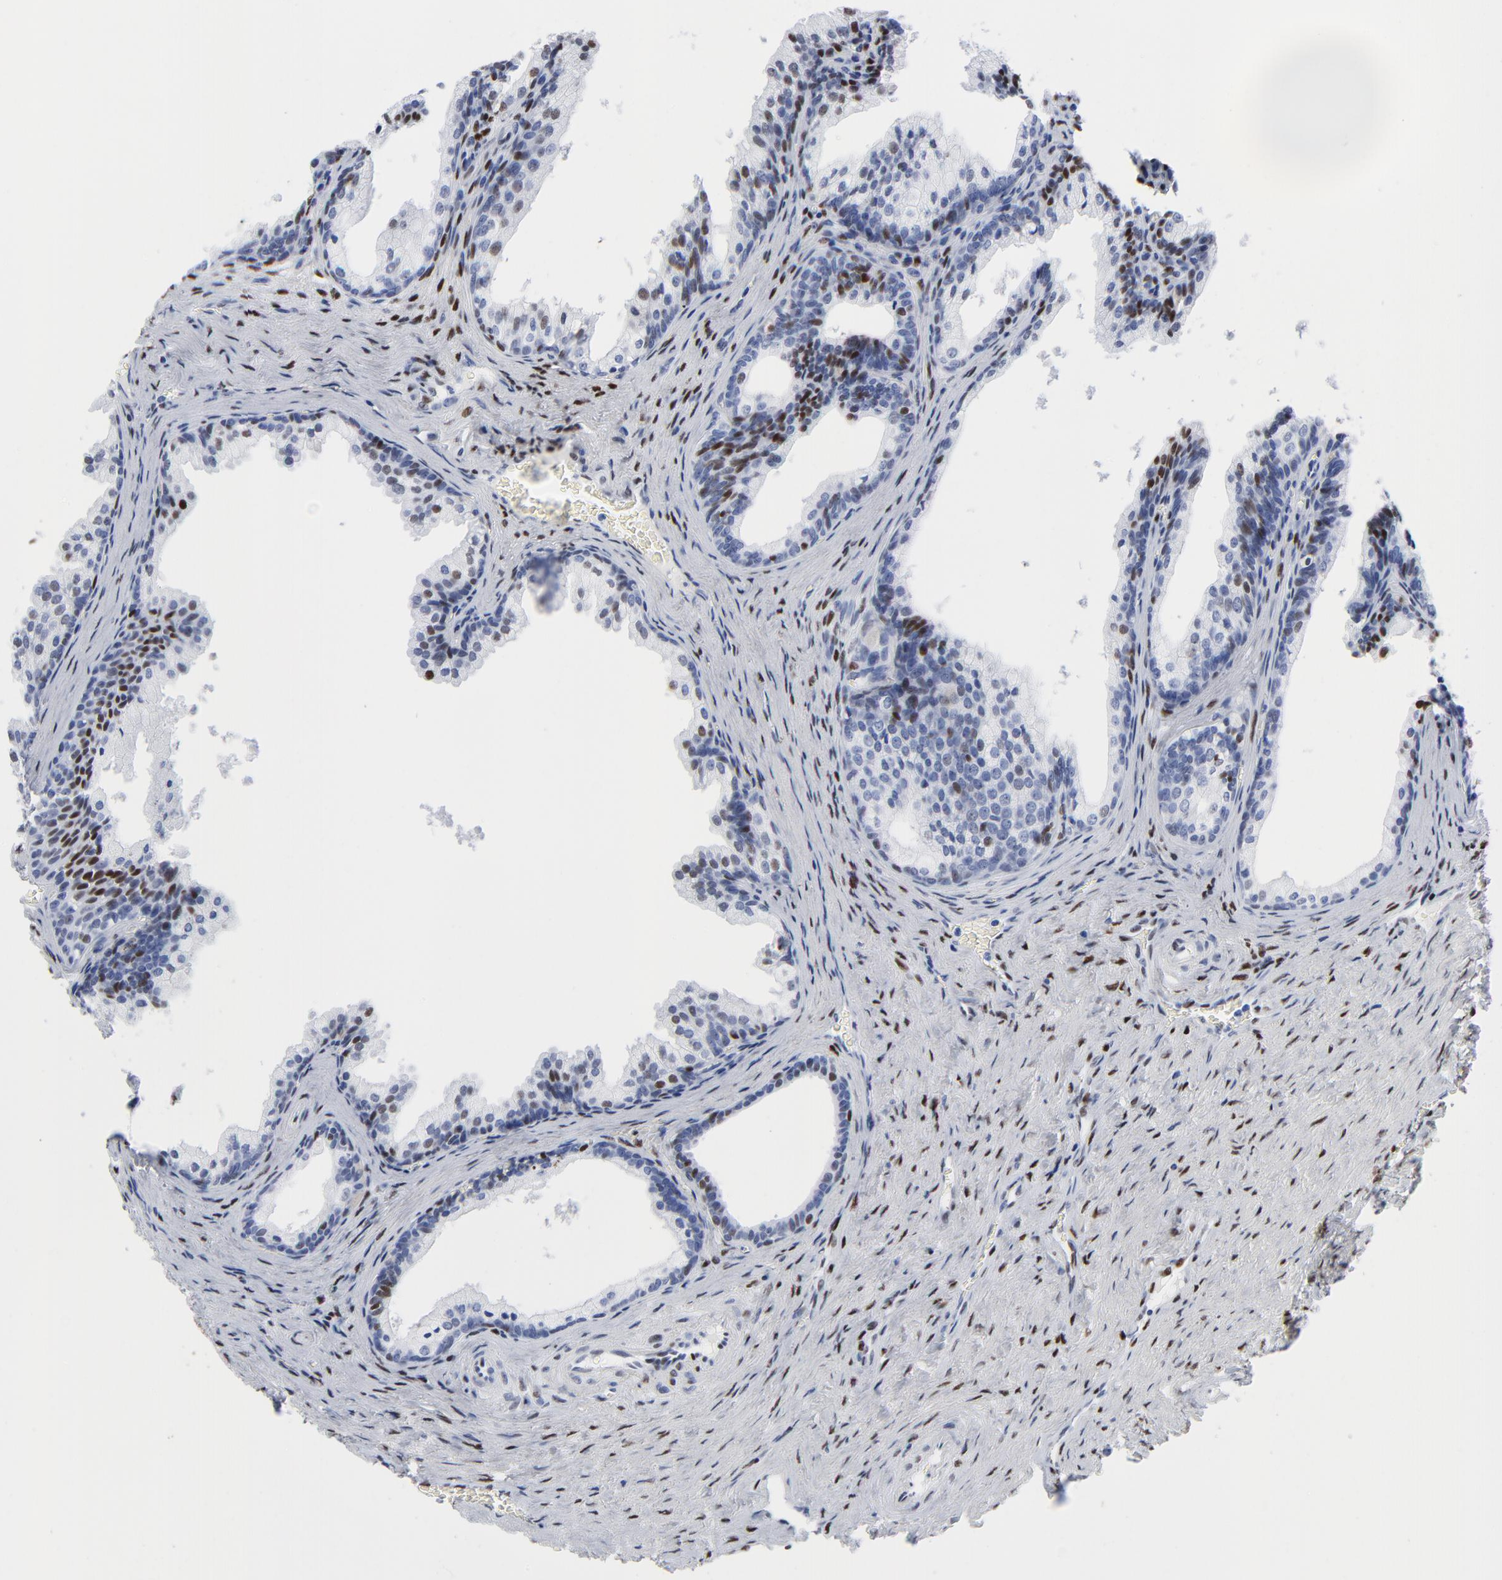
{"staining": {"intensity": "moderate", "quantity": "25%-75%", "location": "nuclear"}, "tissue": "prostate cancer", "cell_type": "Tumor cells", "image_type": "cancer", "snomed": [{"axis": "morphology", "description": "Adenocarcinoma, Medium grade"}, {"axis": "topography", "description": "Prostate"}], "caption": "Human prostate cancer (adenocarcinoma (medium-grade)) stained with a protein marker displays moderate staining in tumor cells.", "gene": "JUN", "patient": {"sex": "male", "age": 60}}